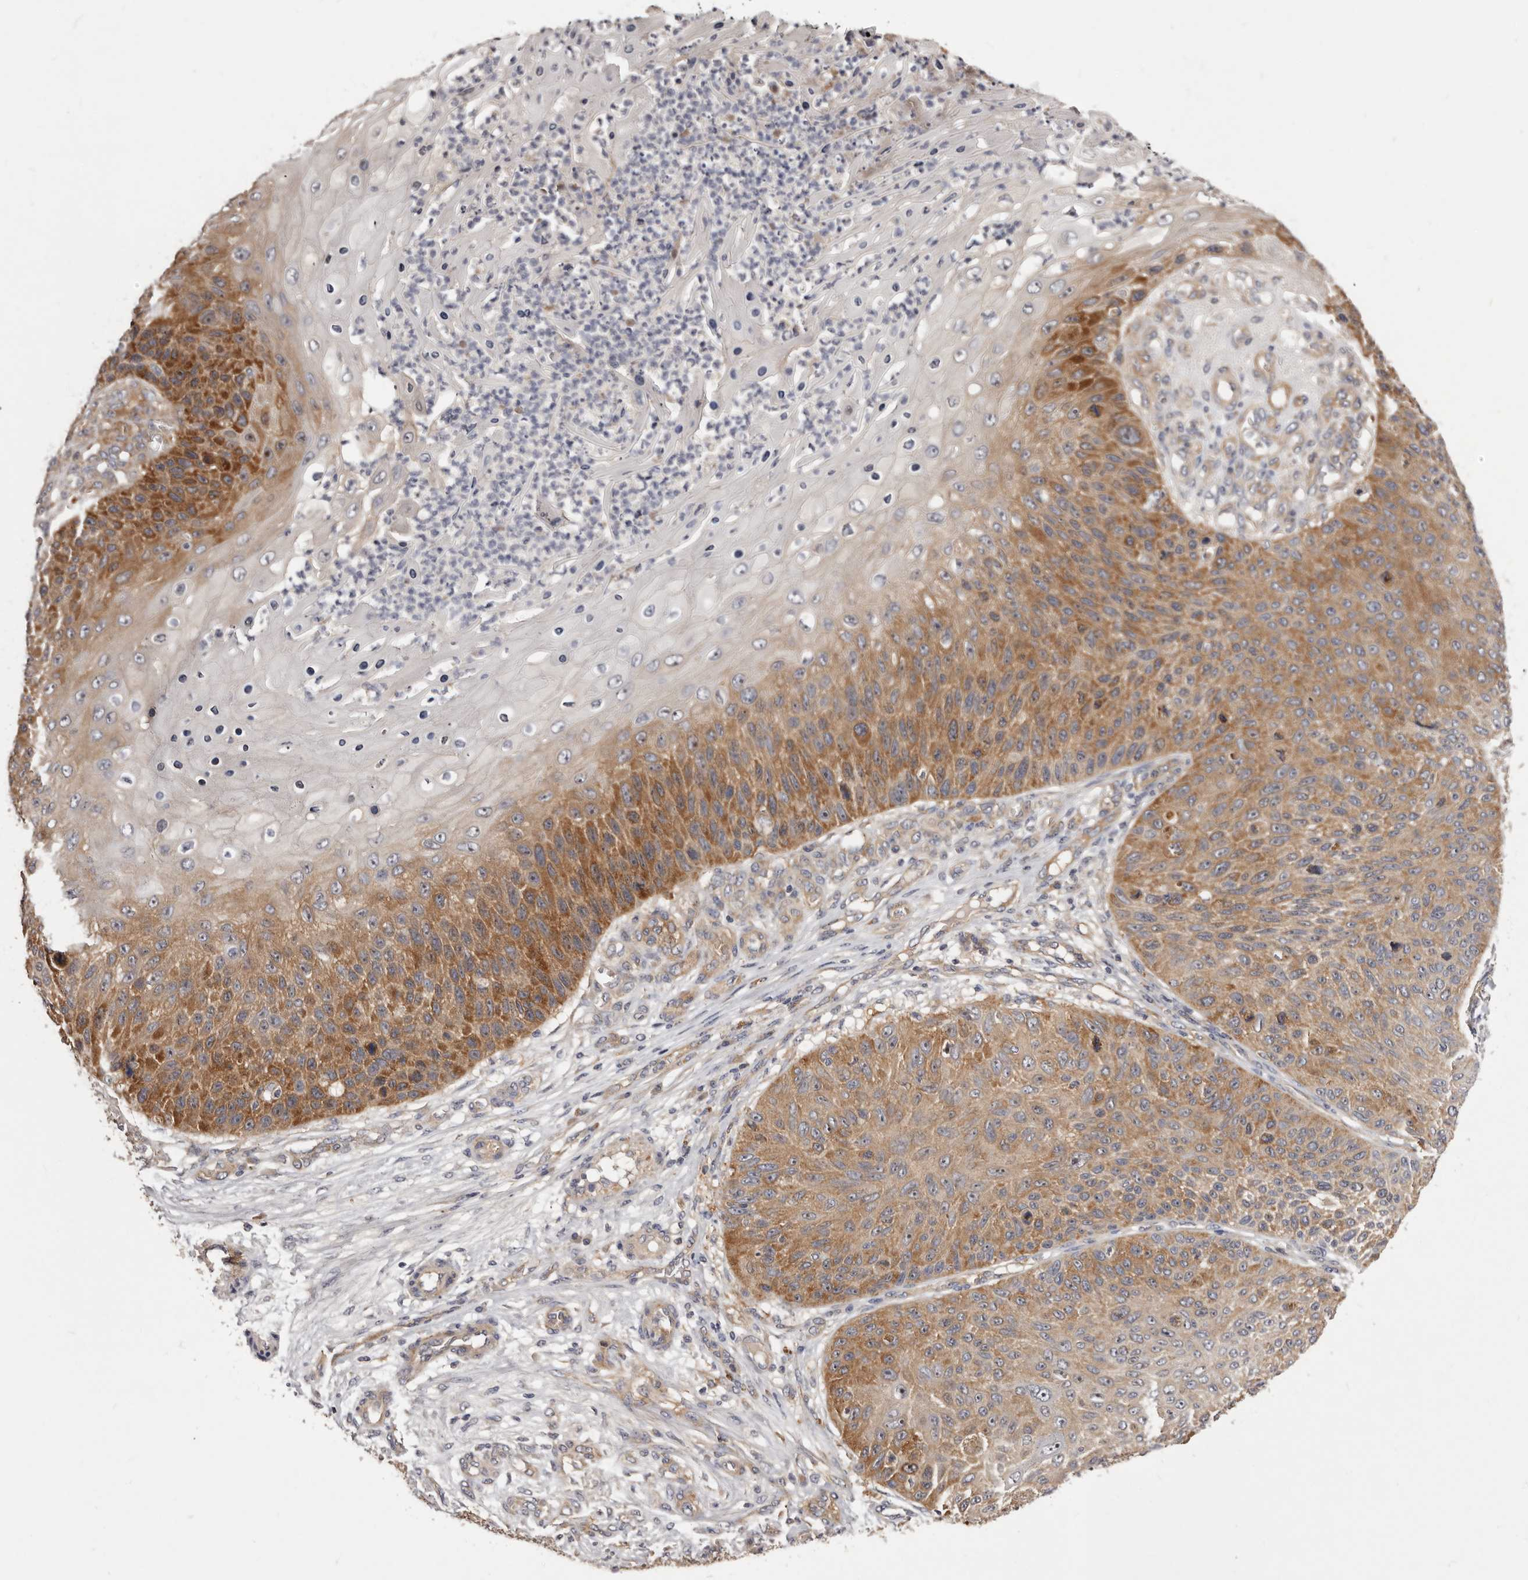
{"staining": {"intensity": "strong", "quantity": ">75%", "location": "cytoplasmic/membranous"}, "tissue": "skin cancer", "cell_type": "Tumor cells", "image_type": "cancer", "snomed": [{"axis": "morphology", "description": "Squamous cell carcinoma, NOS"}, {"axis": "topography", "description": "Skin"}], "caption": "IHC micrograph of human squamous cell carcinoma (skin) stained for a protein (brown), which shows high levels of strong cytoplasmic/membranous positivity in about >75% of tumor cells.", "gene": "LTV1", "patient": {"sex": "female", "age": 88}}